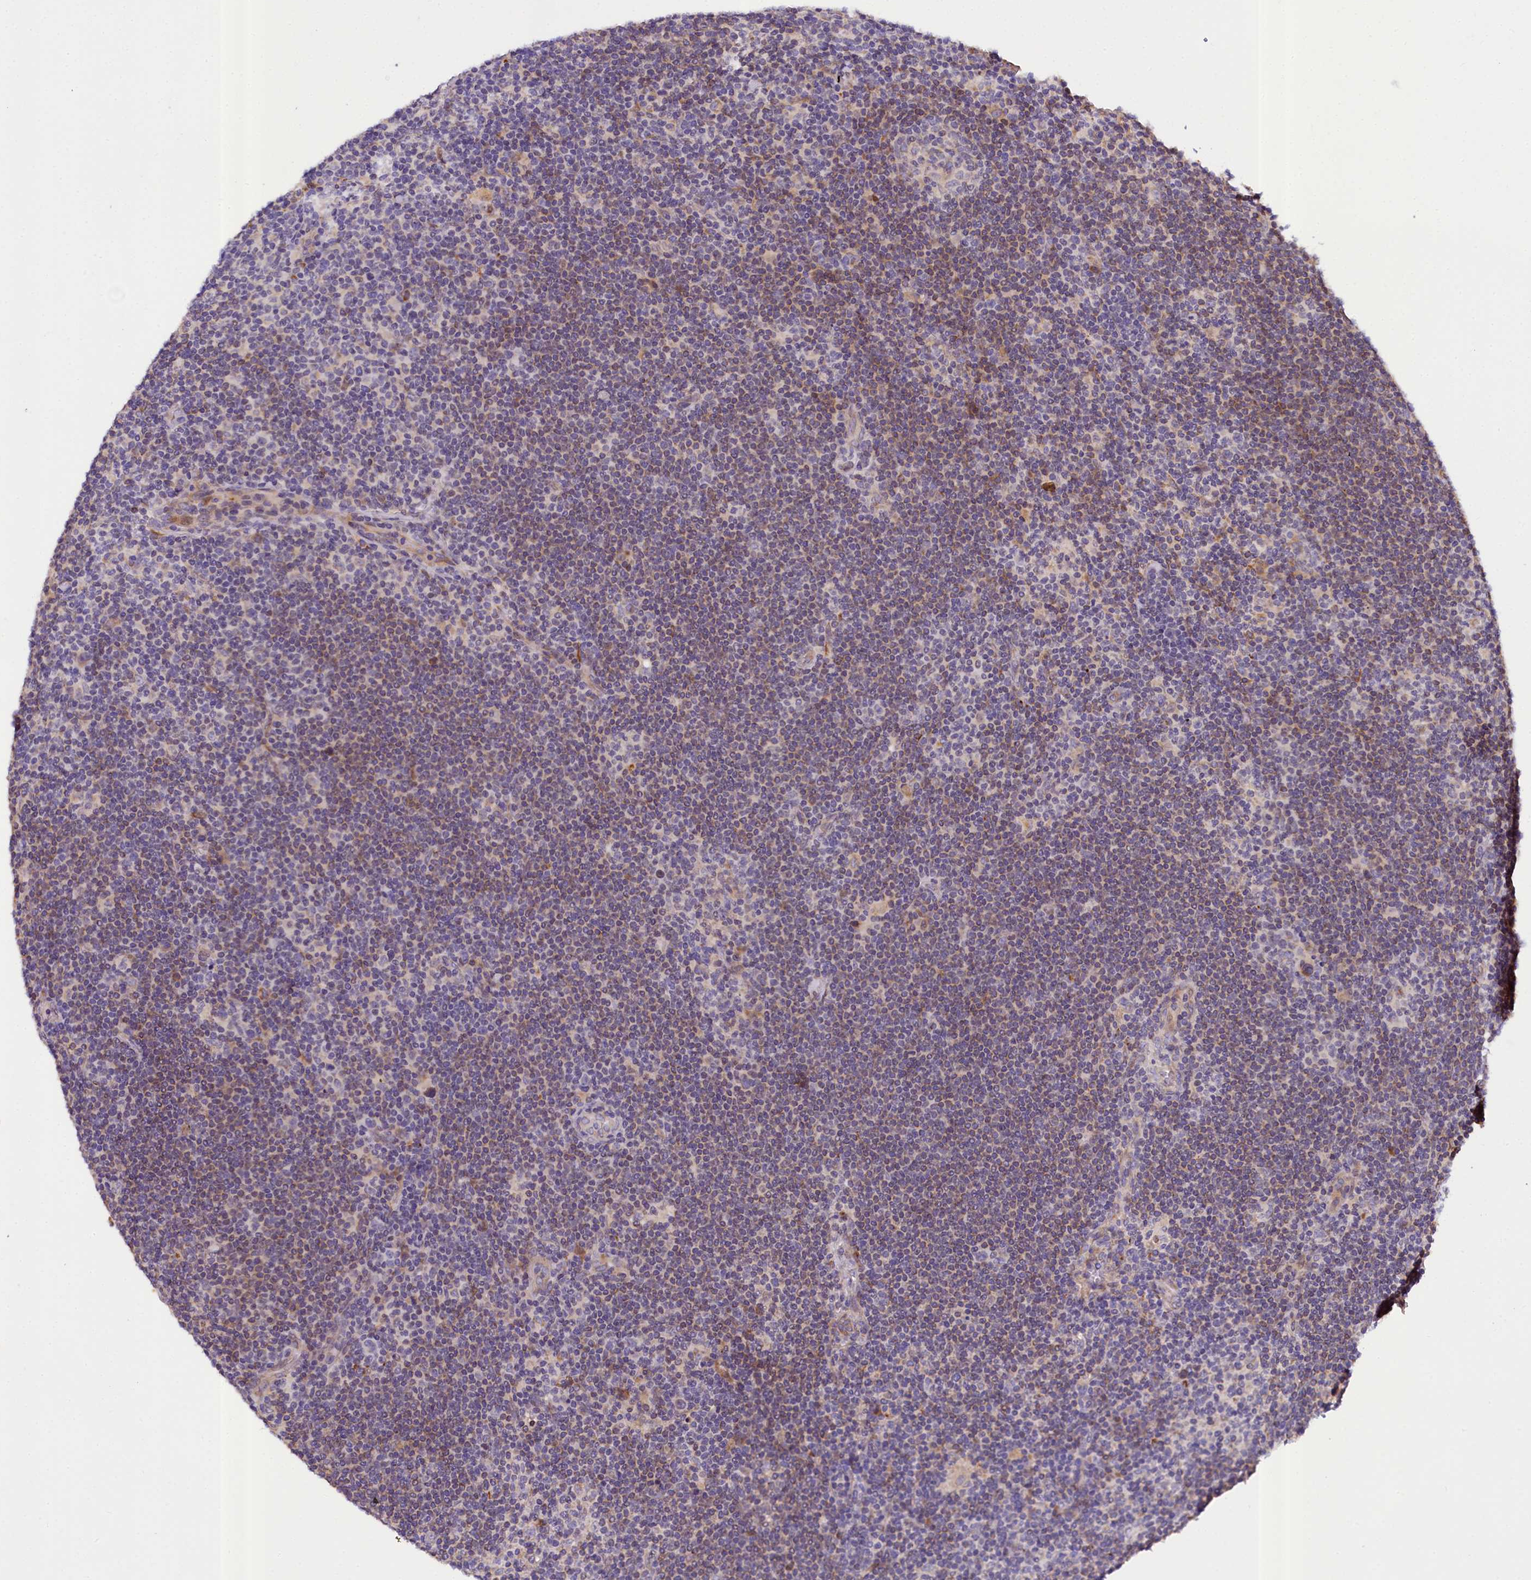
{"staining": {"intensity": "moderate", "quantity": "<25%", "location": "cytoplasmic/membranous"}, "tissue": "lymphoma", "cell_type": "Tumor cells", "image_type": "cancer", "snomed": [{"axis": "morphology", "description": "Hodgkin's disease, NOS"}, {"axis": "topography", "description": "Lymph node"}], "caption": "Protein analysis of Hodgkin's disease tissue demonstrates moderate cytoplasmic/membranous positivity in approximately <25% of tumor cells.", "gene": "SUPV3L1", "patient": {"sex": "female", "age": 57}}